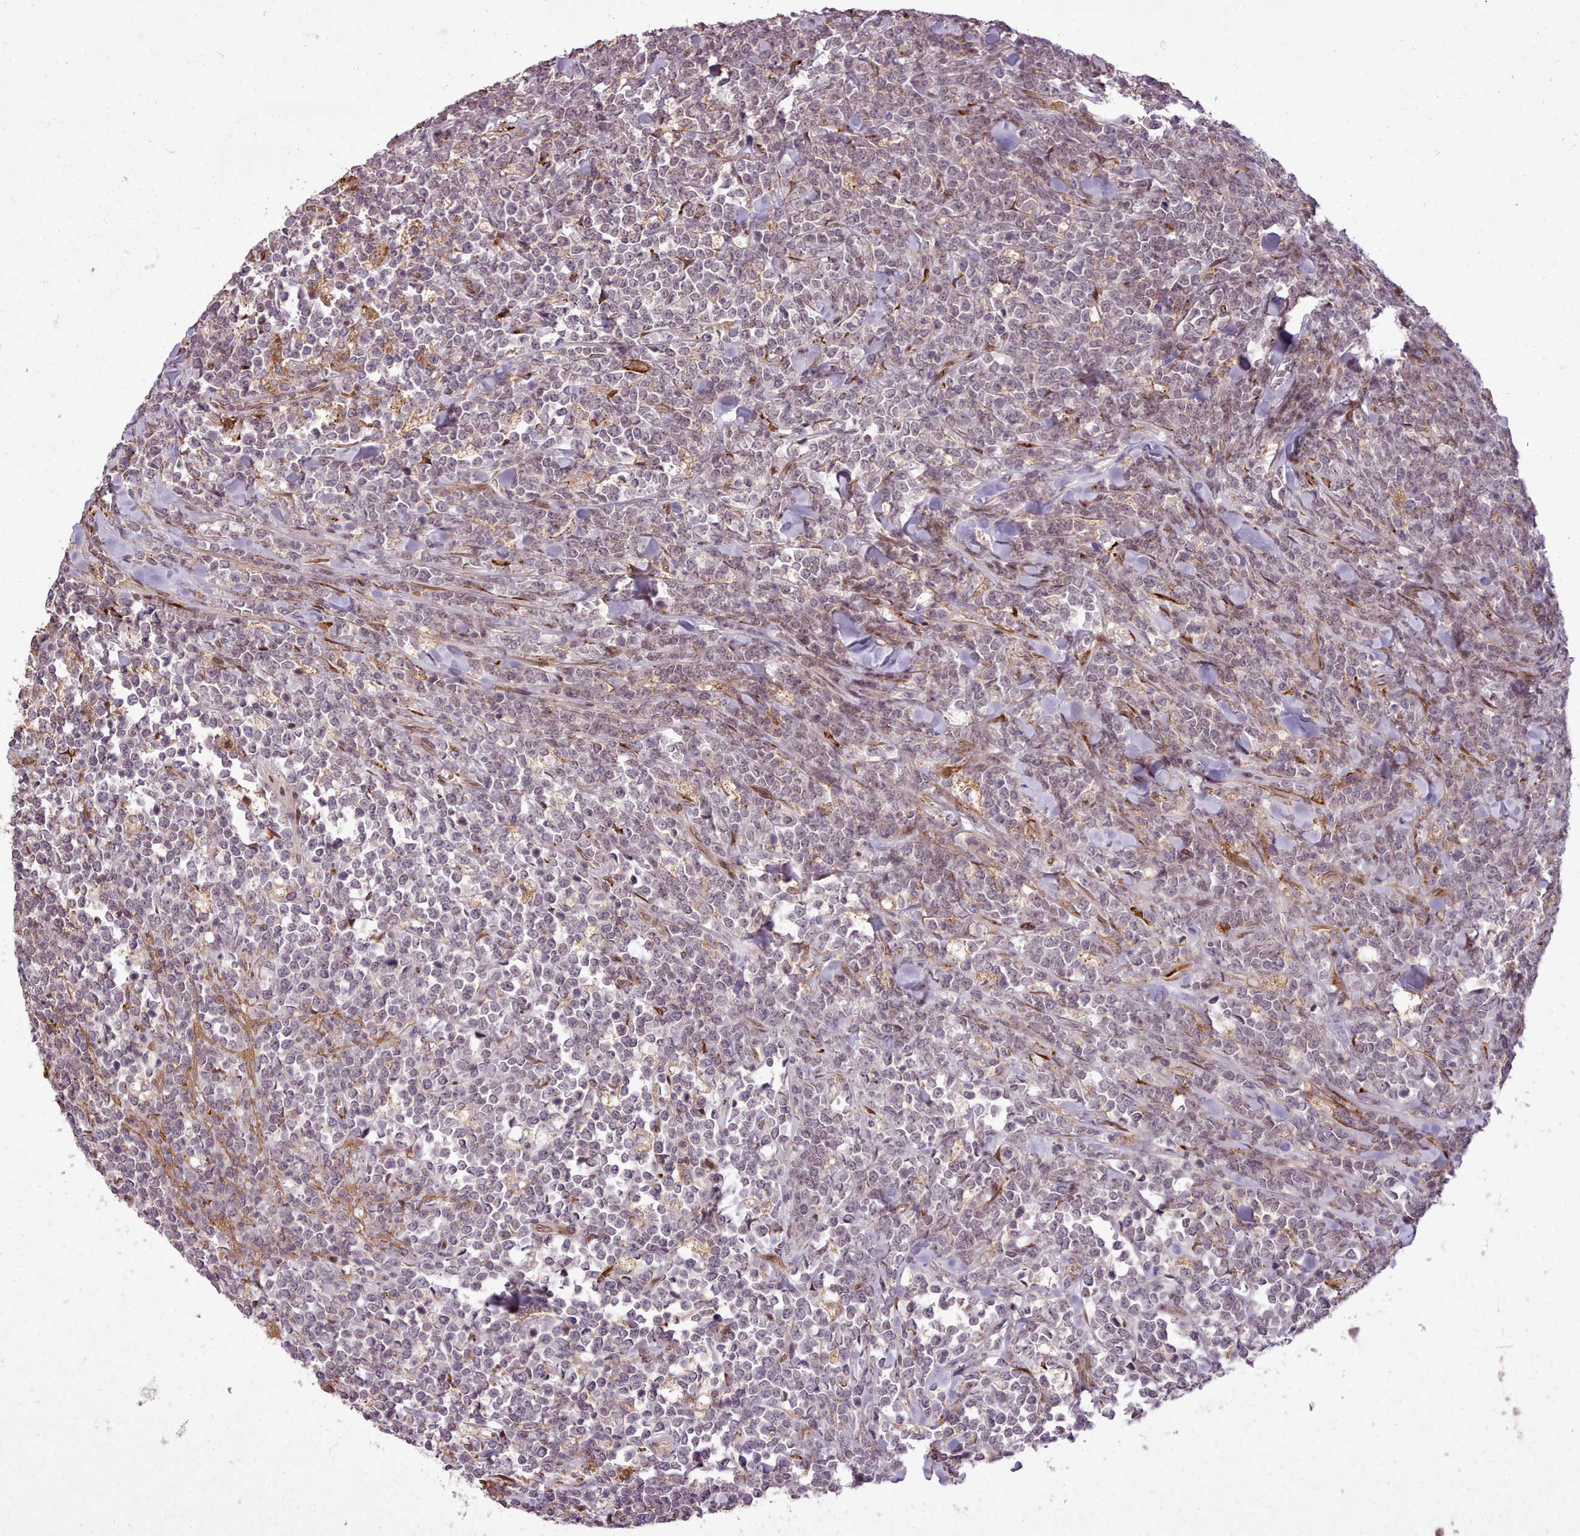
{"staining": {"intensity": "negative", "quantity": "none", "location": "none"}, "tissue": "lymphoma", "cell_type": "Tumor cells", "image_type": "cancer", "snomed": [{"axis": "morphology", "description": "Malignant lymphoma, non-Hodgkin's type, High grade"}, {"axis": "topography", "description": "Small intestine"}], "caption": "Immunohistochemical staining of lymphoma reveals no significant positivity in tumor cells.", "gene": "CABP1", "patient": {"sex": "male", "age": 8}}